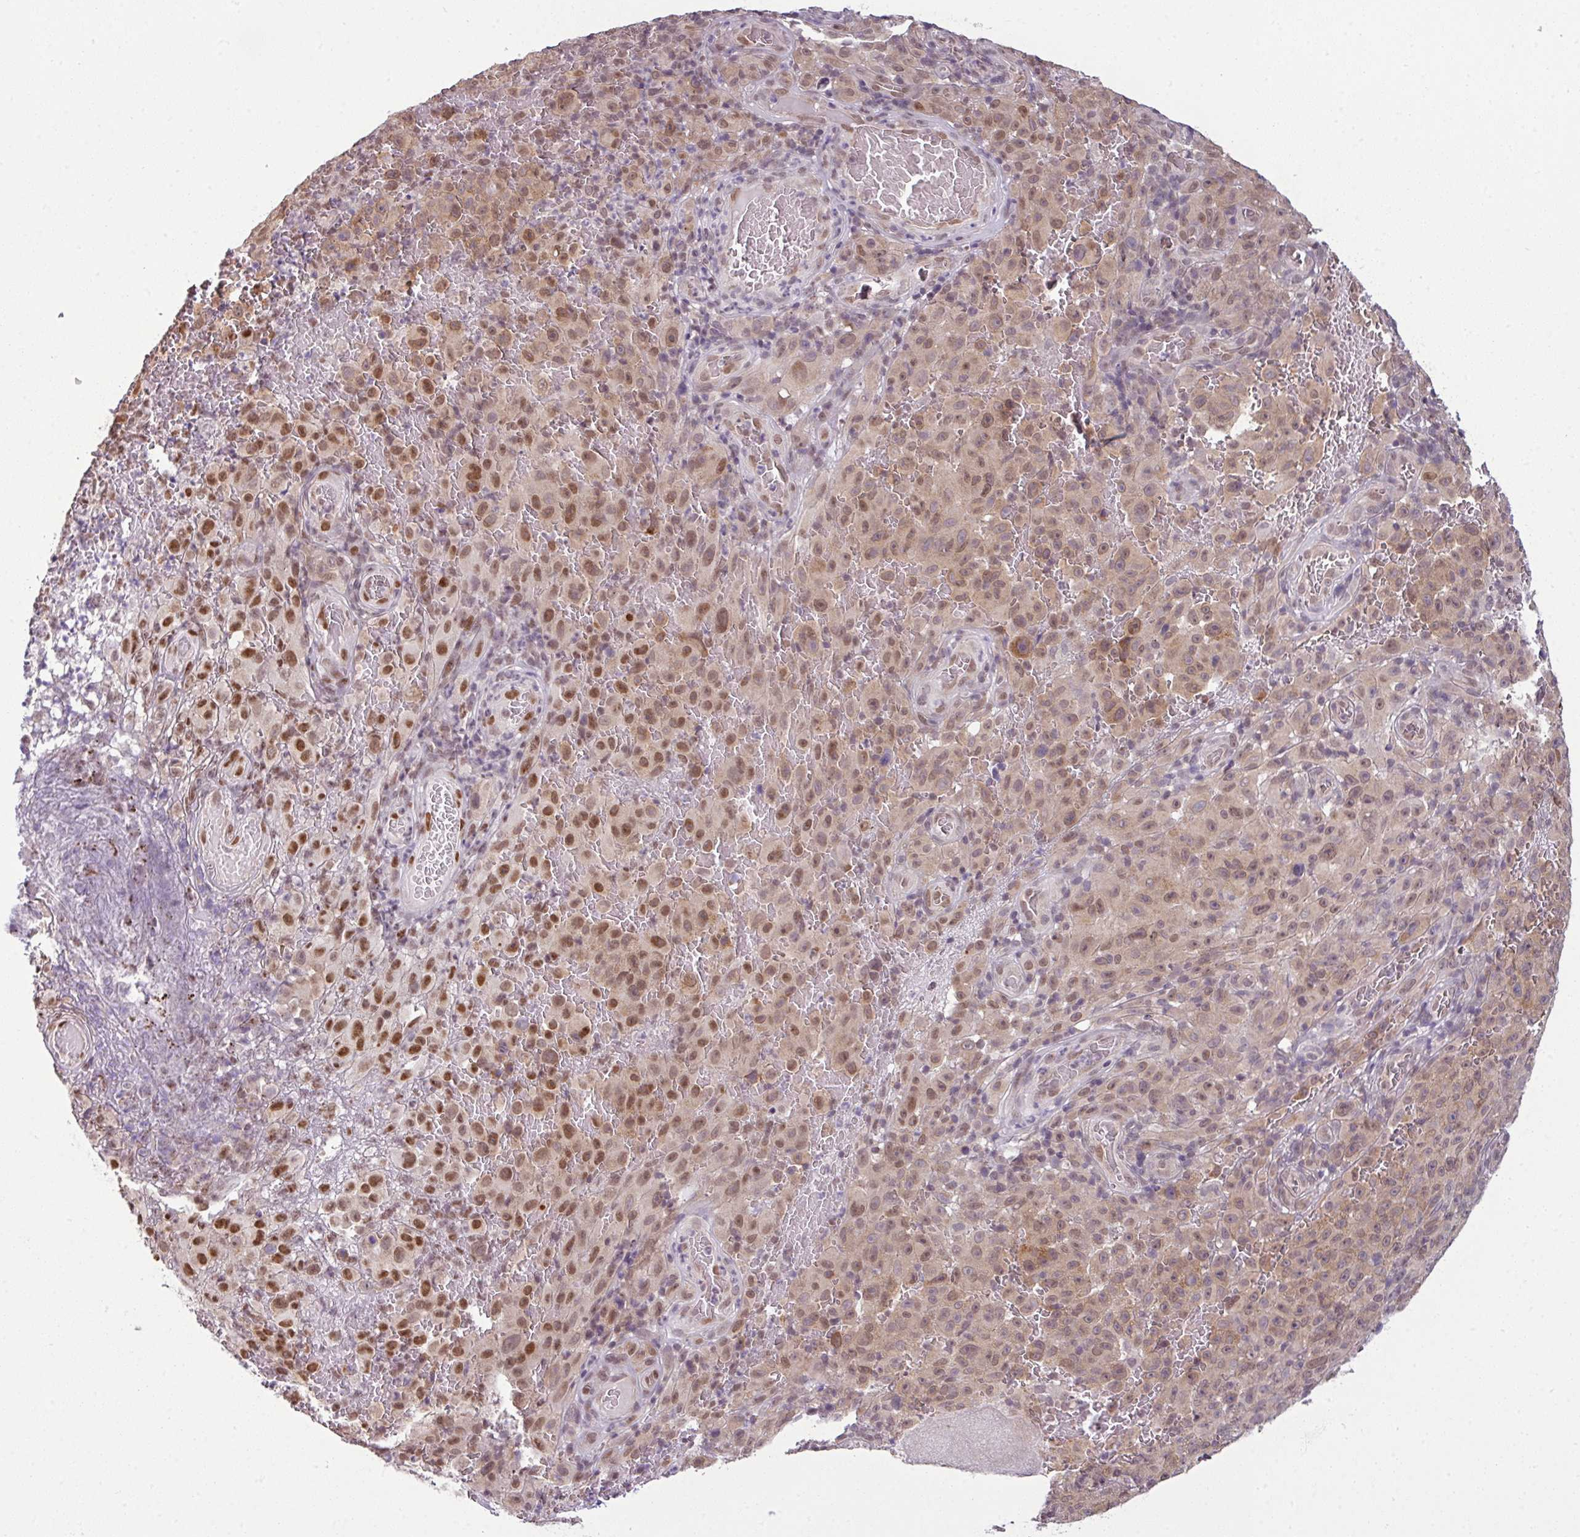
{"staining": {"intensity": "moderate", "quantity": ">75%", "location": "cytoplasmic/membranous,nuclear"}, "tissue": "melanoma", "cell_type": "Tumor cells", "image_type": "cancer", "snomed": [{"axis": "morphology", "description": "Malignant melanoma, NOS"}, {"axis": "topography", "description": "Skin"}], "caption": "The micrograph displays immunohistochemical staining of malignant melanoma. There is moderate cytoplasmic/membranous and nuclear positivity is present in about >75% of tumor cells.", "gene": "DERPC", "patient": {"sex": "female", "age": 82}}